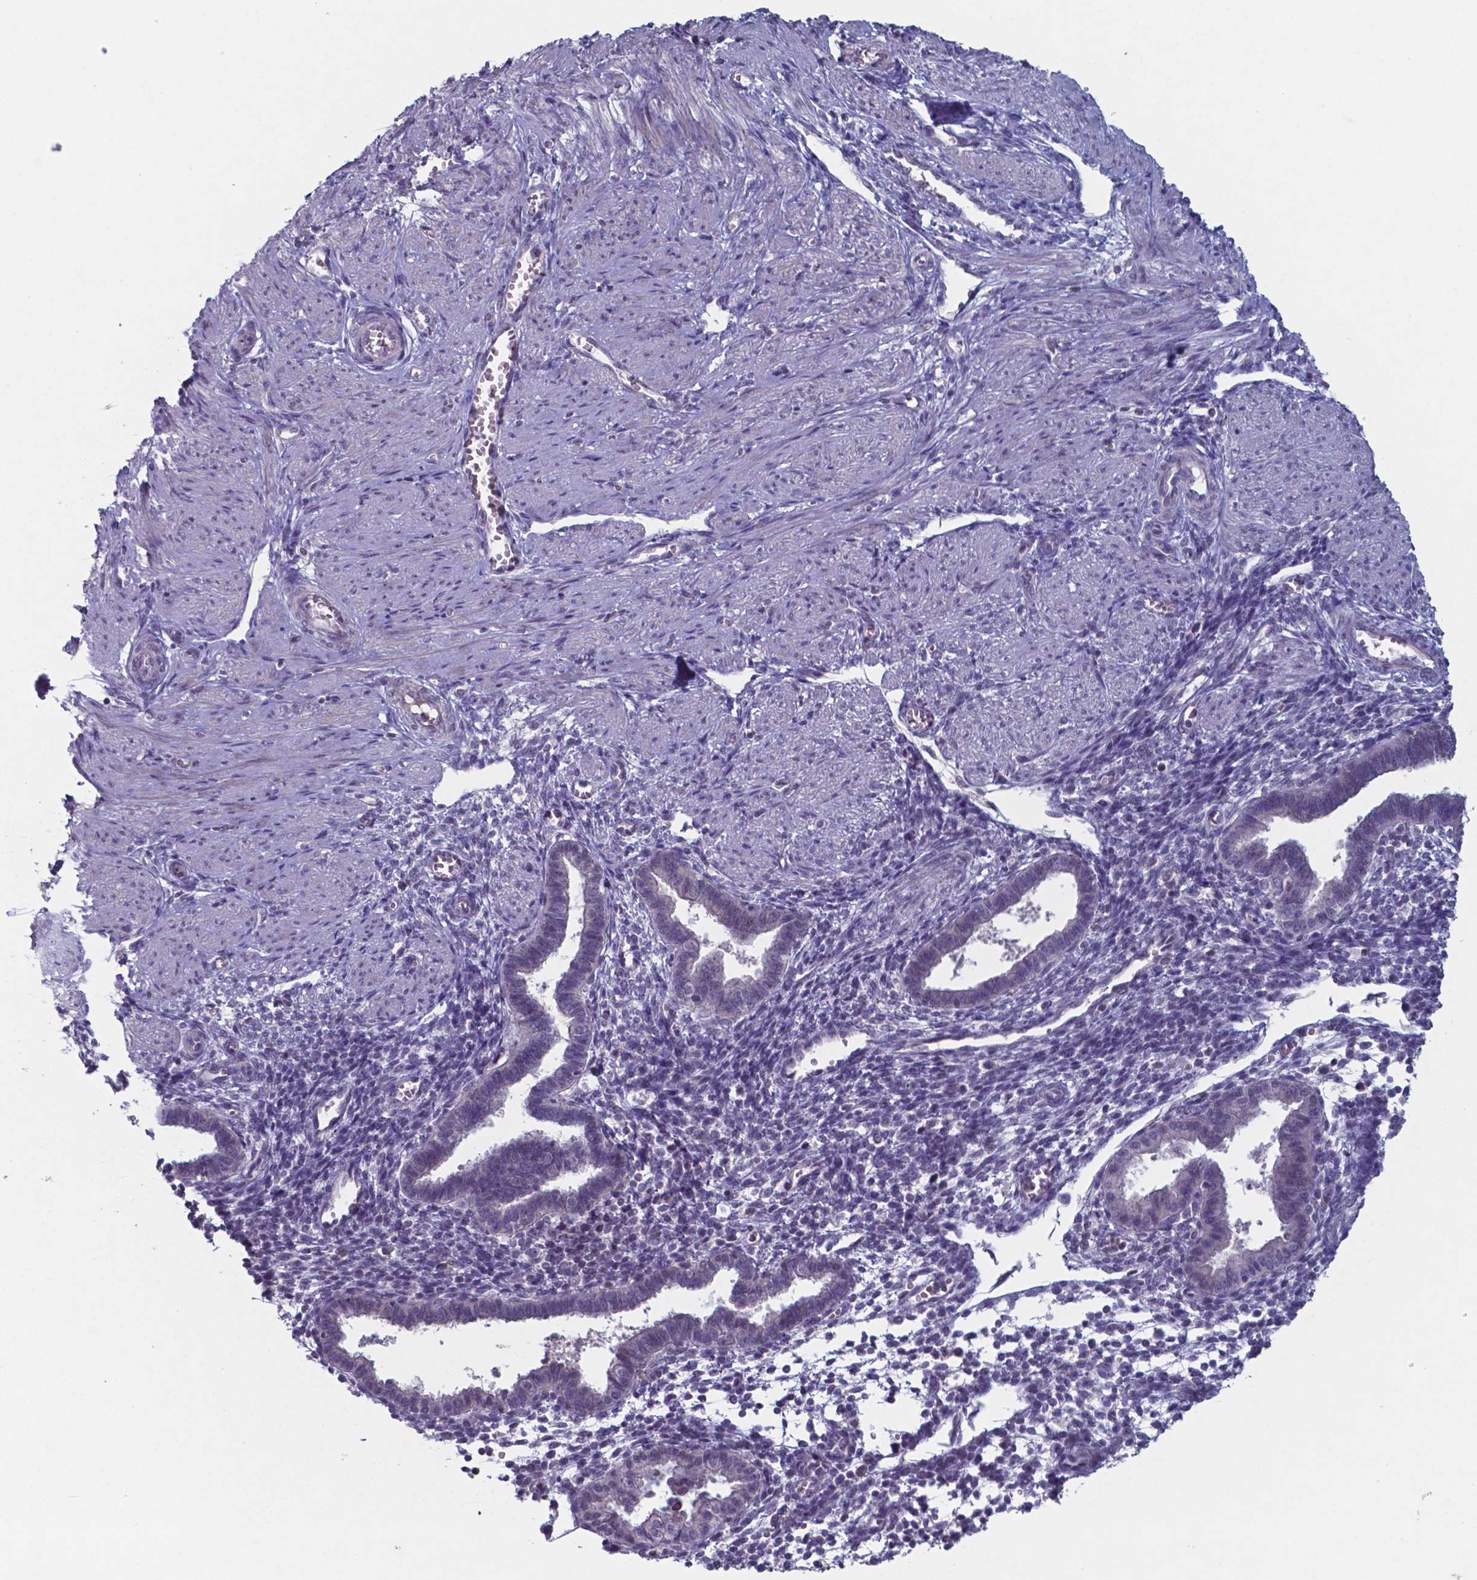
{"staining": {"intensity": "negative", "quantity": "none", "location": "none"}, "tissue": "endometrium", "cell_type": "Cells in endometrial stroma", "image_type": "normal", "snomed": [{"axis": "morphology", "description": "Normal tissue, NOS"}, {"axis": "topography", "description": "Endometrium"}], "caption": "A micrograph of human endometrium is negative for staining in cells in endometrial stroma. The staining is performed using DAB brown chromogen with nuclei counter-stained in using hematoxylin.", "gene": "TDP2", "patient": {"sex": "female", "age": 37}}